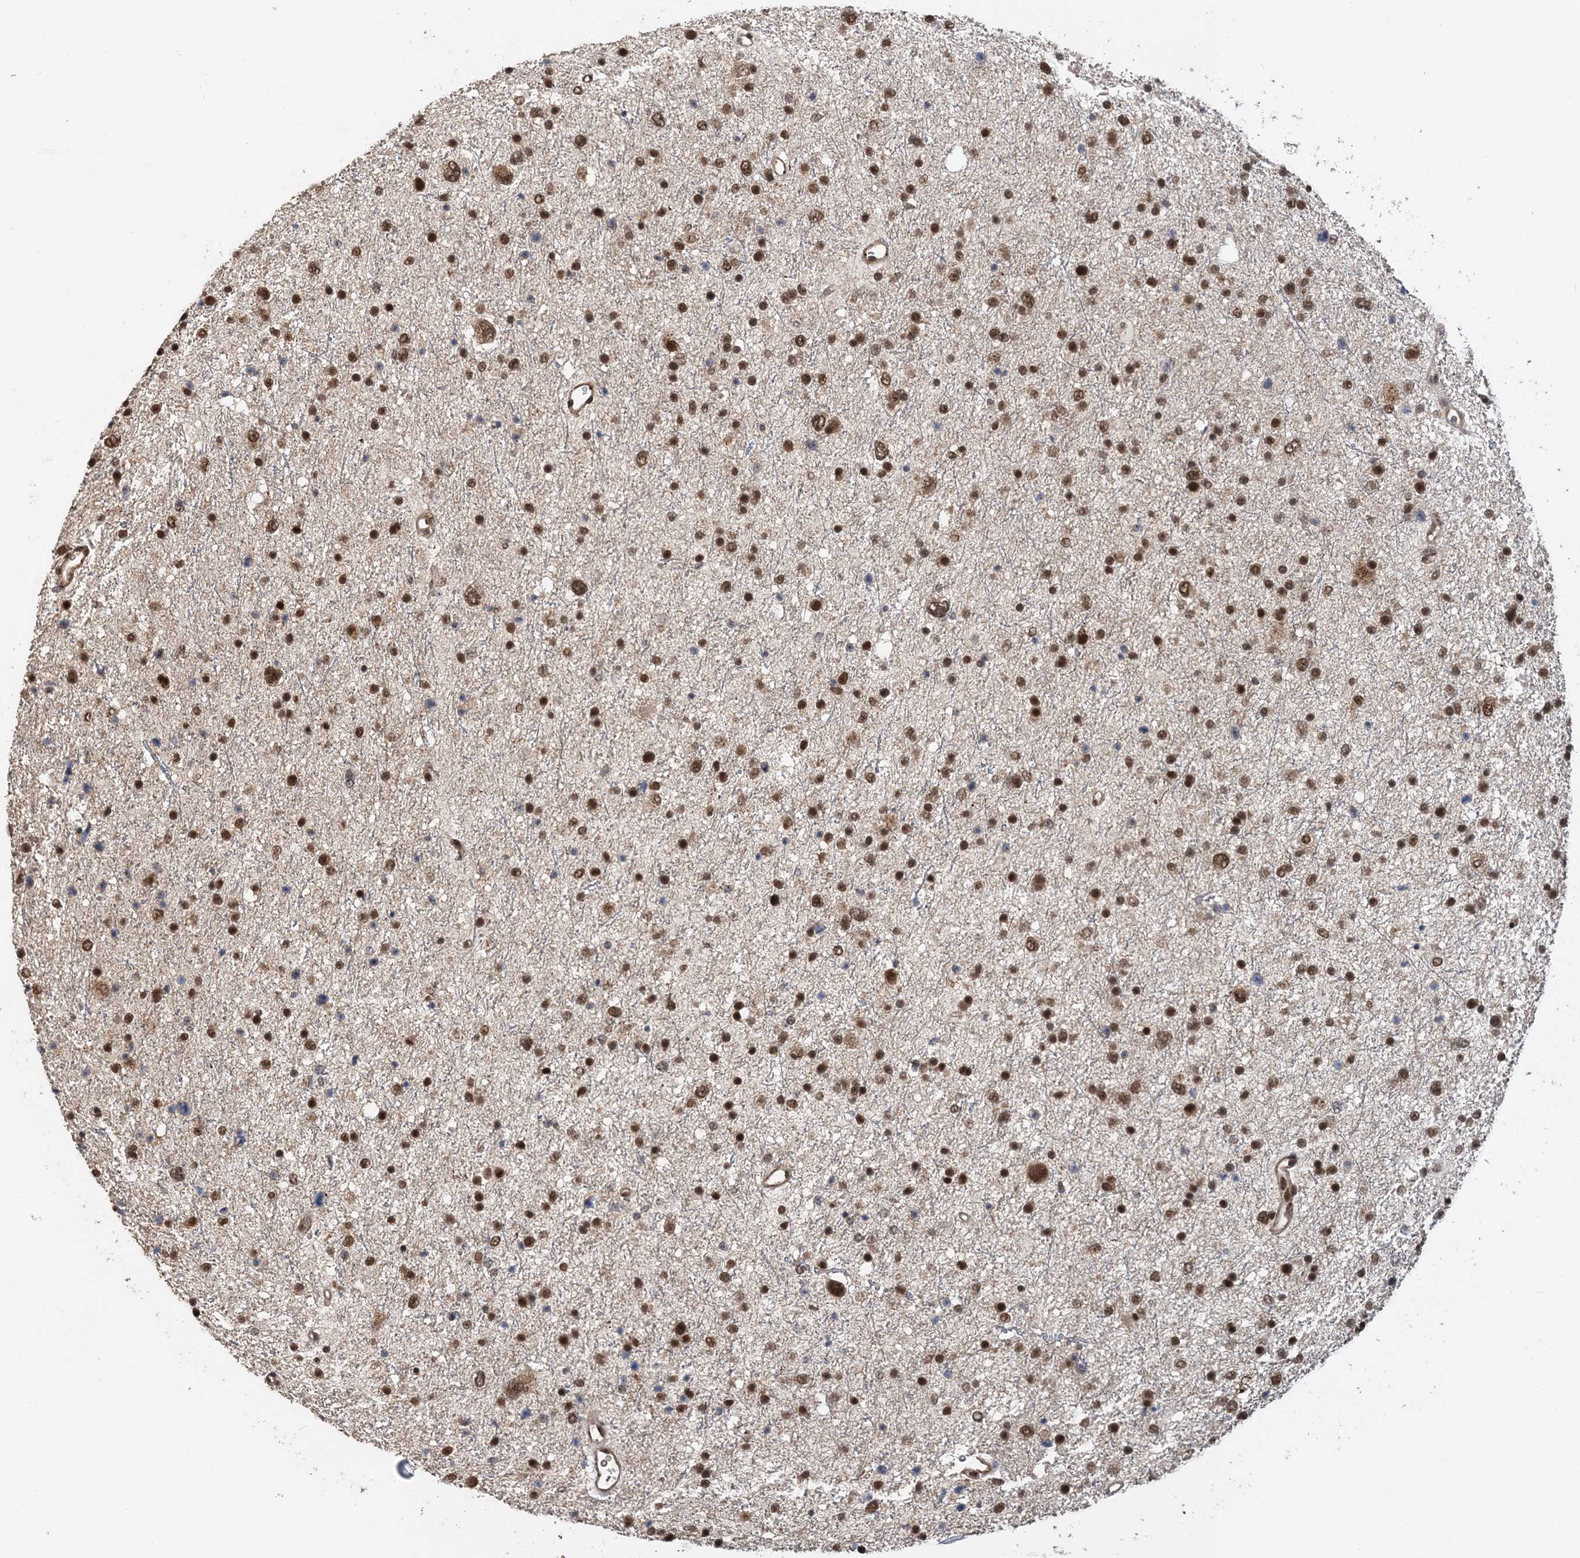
{"staining": {"intensity": "moderate", "quantity": ">75%", "location": "nuclear"}, "tissue": "glioma", "cell_type": "Tumor cells", "image_type": "cancer", "snomed": [{"axis": "morphology", "description": "Glioma, malignant, Low grade"}, {"axis": "topography", "description": "Brain"}], "caption": "Protein analysis of malignant low-grade glioma tissue exhibits moderate nuclear positivity in about >75% of tumor cells.", "gene": "TSHZ2", "patient": {"sex": "female", "age": 37}}